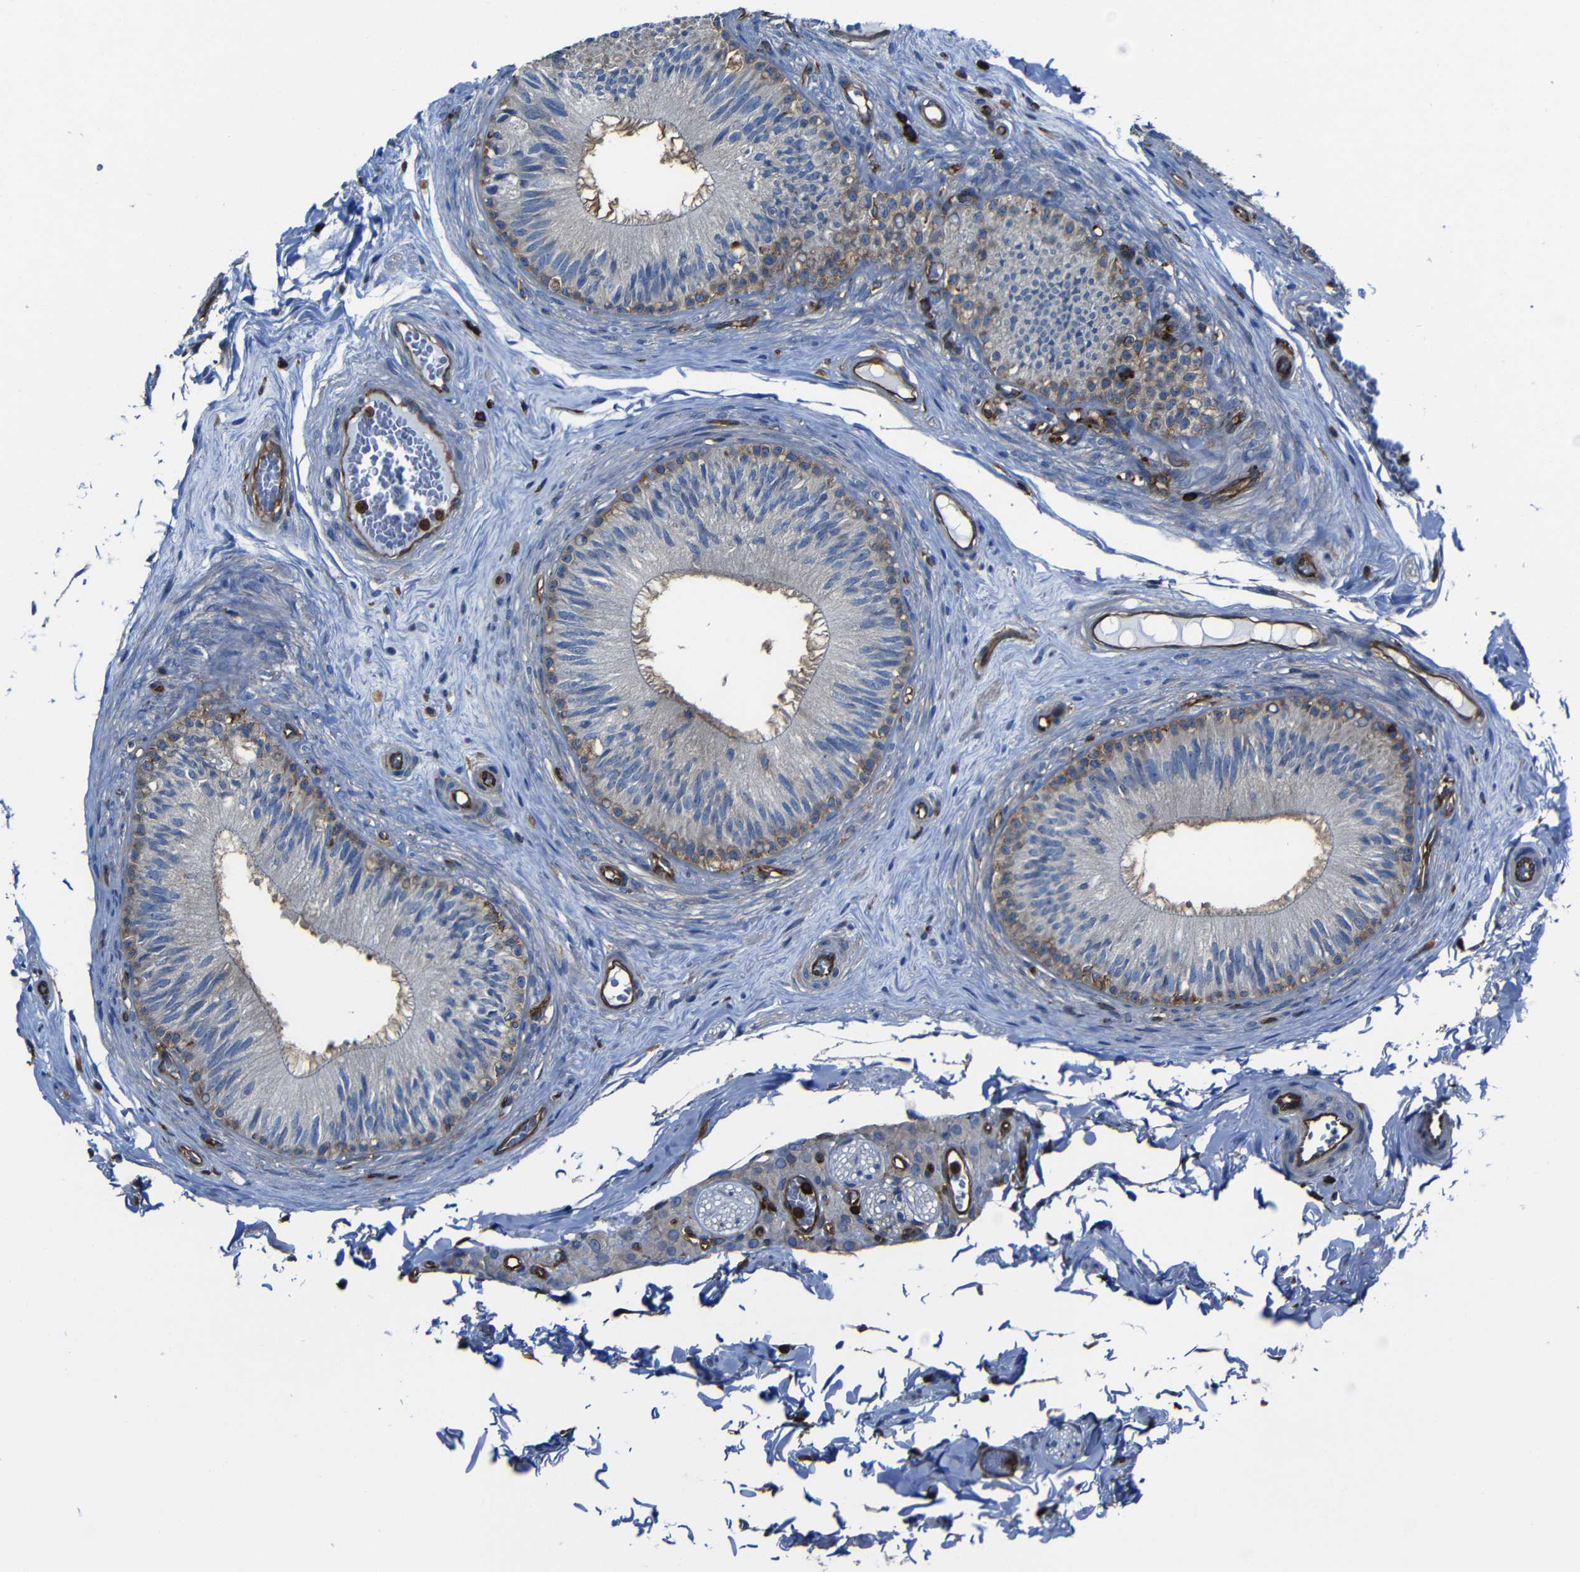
{"staining": {"intensity": "moderate", "quantity": "25%-75%", "location": "cytoplasmic/membranous"}, "tissue": "epididymis", "cell_type": "Glandular cells", "image_type": "normal", "snomed": [{"axis": "morphology", "description": "Normal tissue, NOS"}, {"axis": "topography", "description": "Testis"}, {"axis": "topography", "description": "Epididymis"}], "caption": "Glandular cells reveal medium levels of moderate cytoplasmic/membranous positivity in approximately 25%-75% of cells in normal epididymis. The protein of interest is shown in brown color, while the nuclei are stained blue.", "gene": "ARHGEF1", "patient": {"sex": "male", "age": 36}}